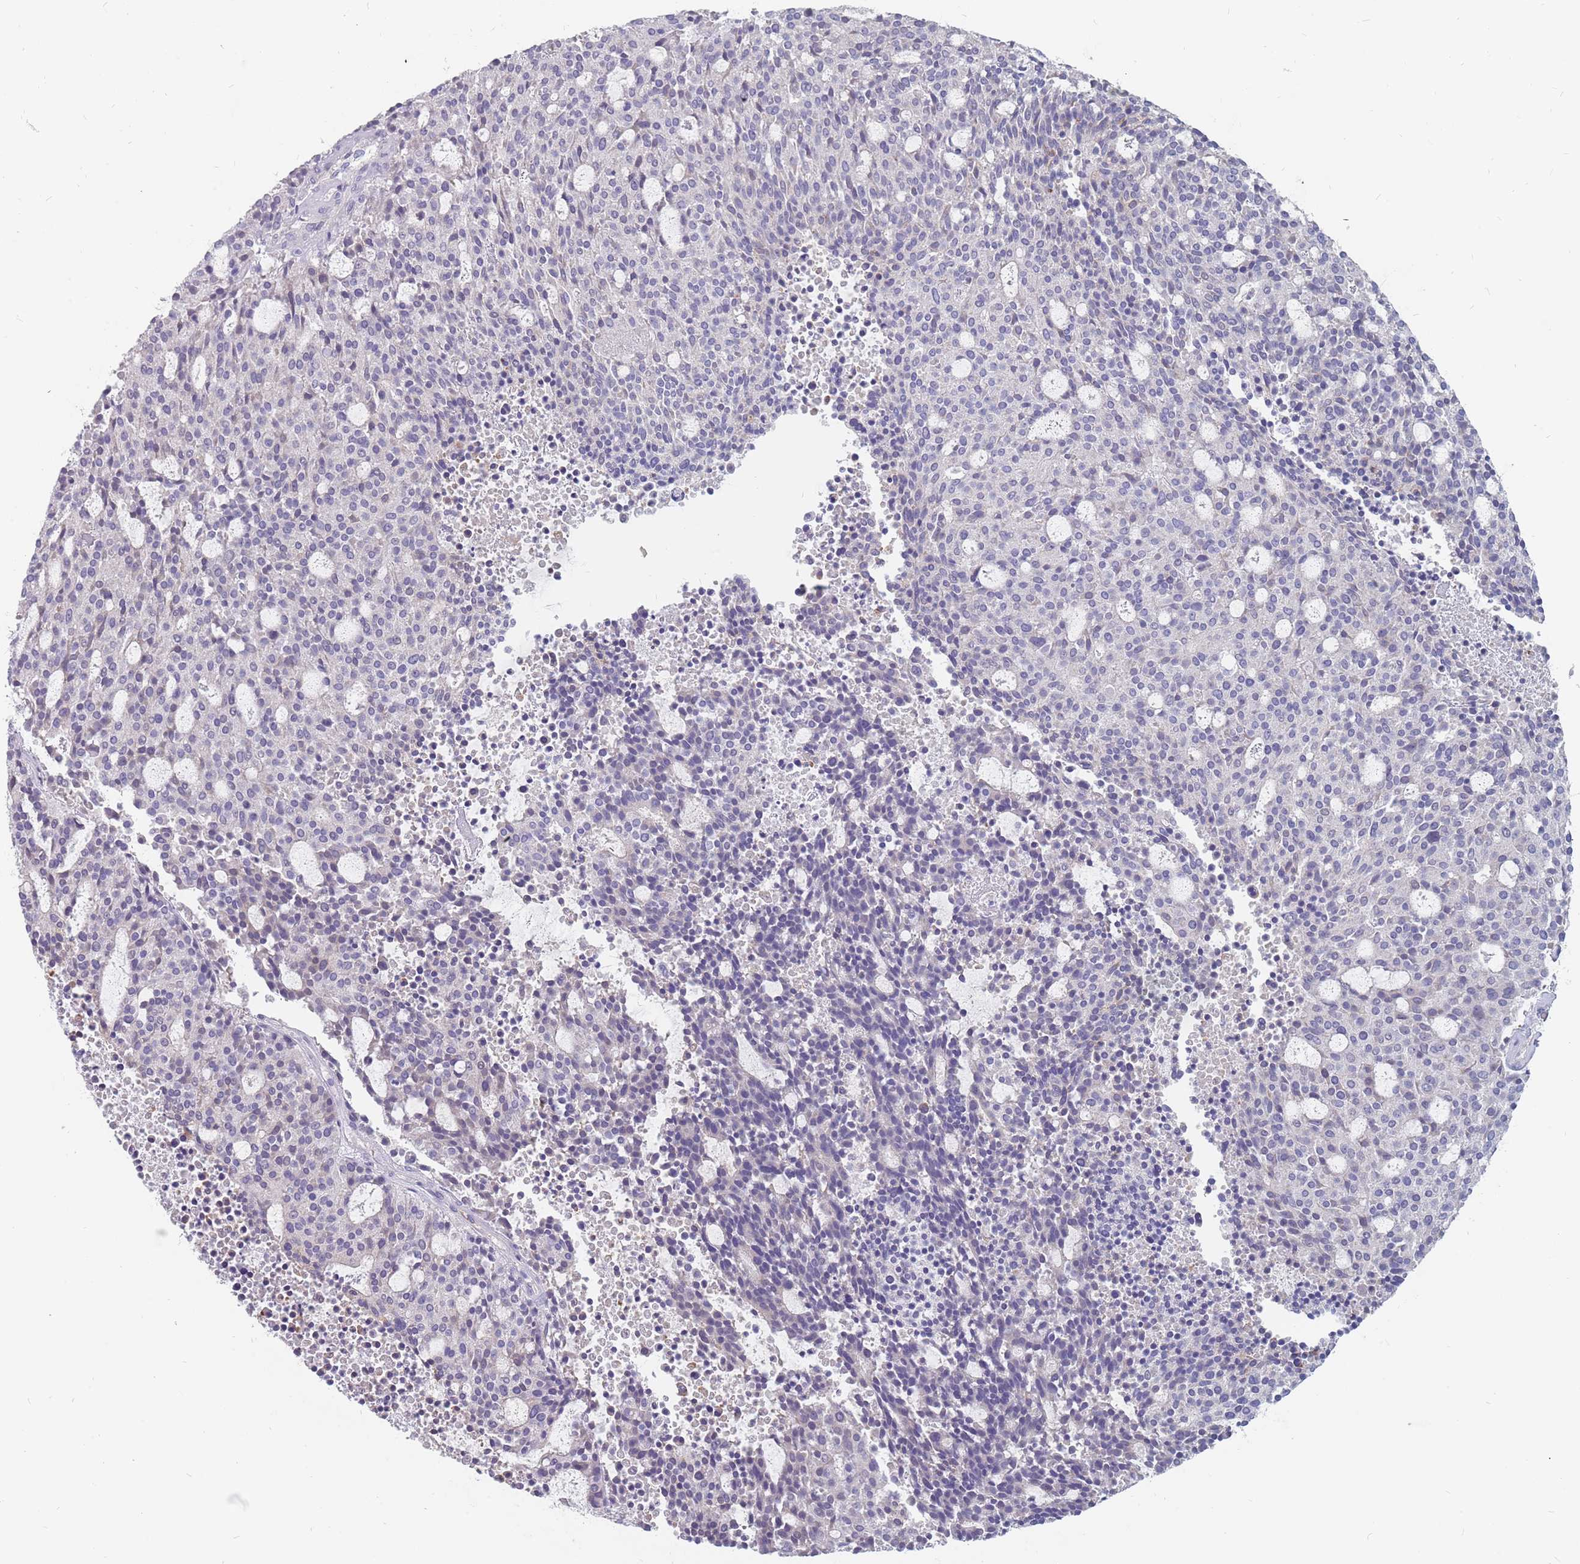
{"staining": {"intensity": "negative", "quantity": "none", "location": "none"}, "tissue": "carcinoid", "cell_type": "Tumor cells", "image_type": "cancer", "snomed": [{"axis": "morphology", "description": "Carcinoid, malignant, NOS"}, {"axis": "topography", "description": "Pancreas"}], "caption": "Photomicrograph shows no protein positivity in tumor cells of malignant carcinoid tissue.", "gene": "CMTR2", "patient": {"sex": "female", "age": 54}}